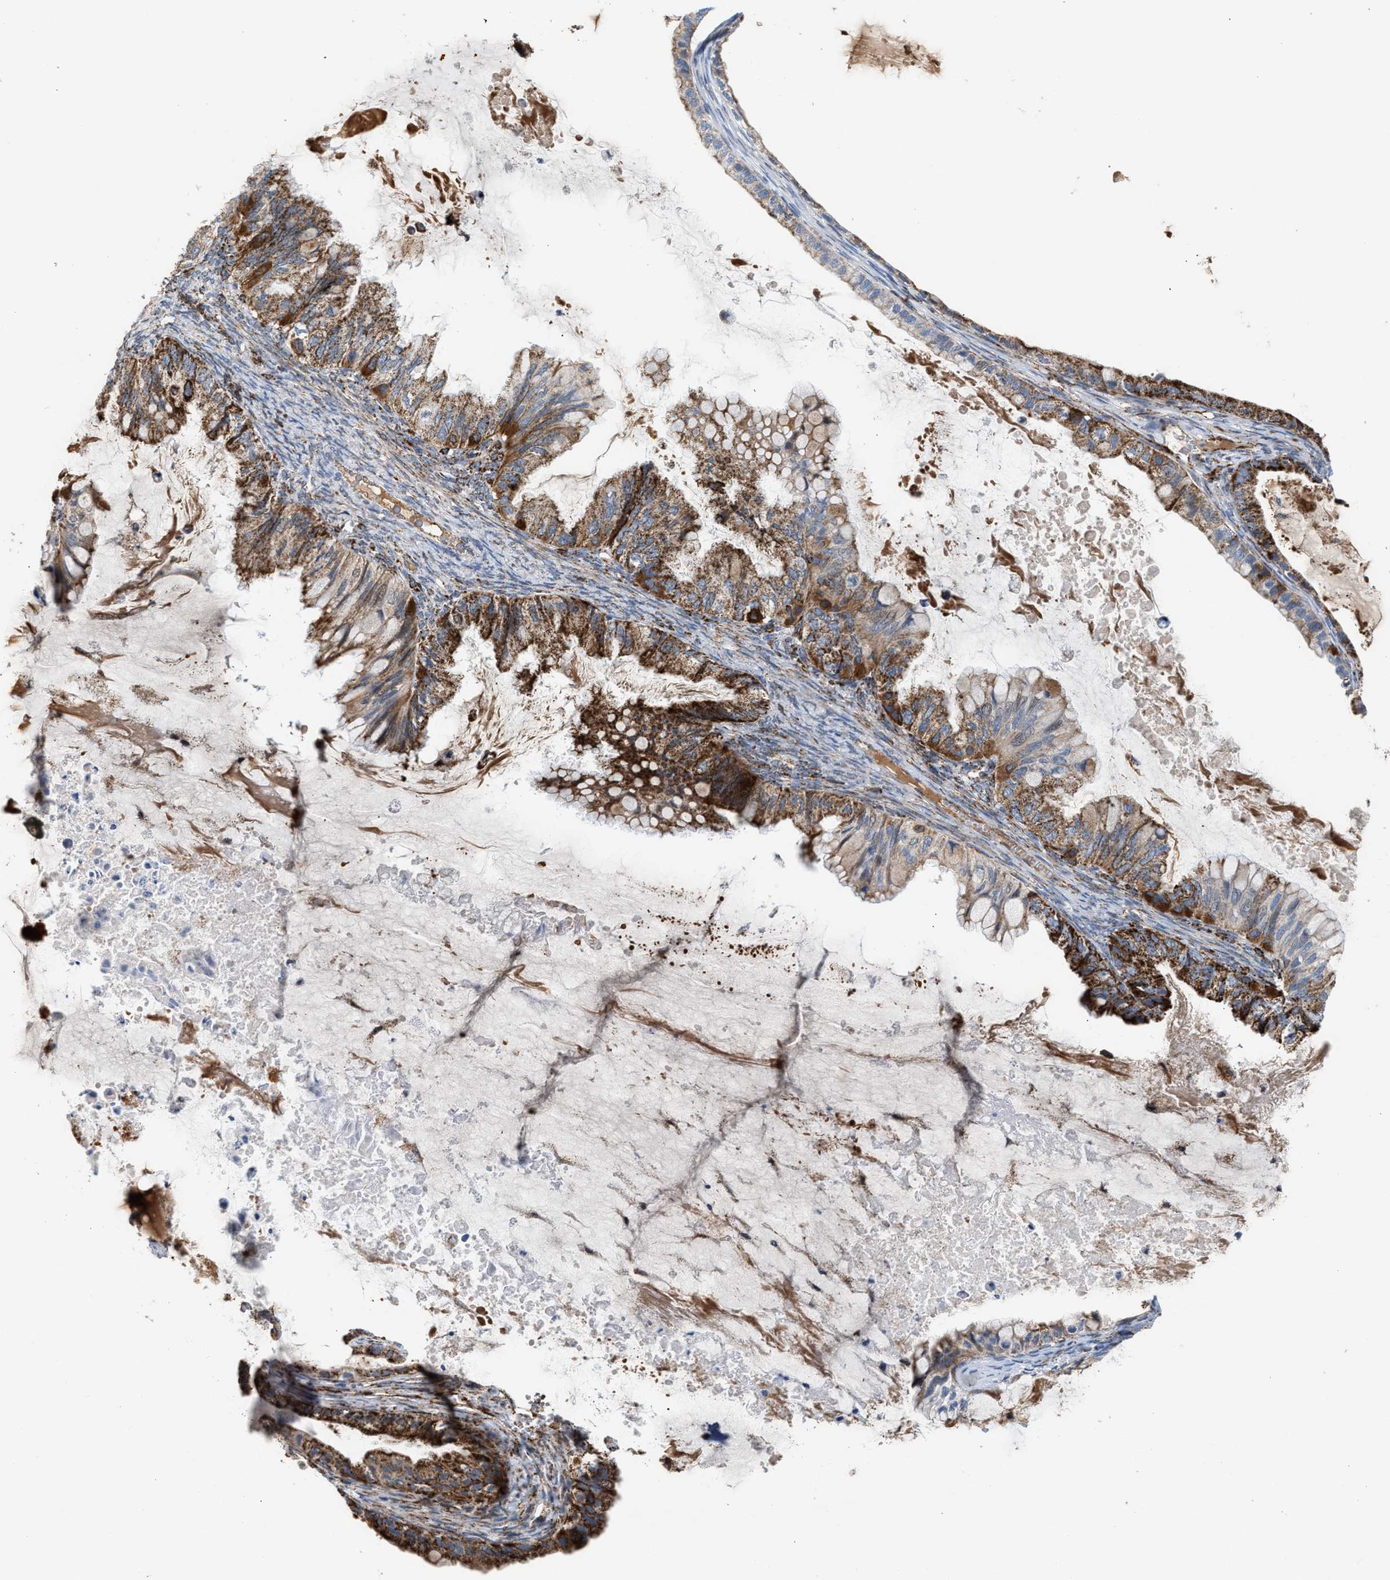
{"staining": {"intensity": "strong", "quantity": ">75%", "location": "cytoplasmic/membranous"}, "tissue": "ovarian cancer", "cell_type": "Tumor cells", "image_type": "cancer", "snomed": [{"axis": "morphology", "description": "Cystadenocarcinoma, mucinous, NOS"}, {"axis": "topography", "description": "Ovary"}], "caption": "Mucinous cystadenocarcinoma (ovarian) was stained to show a protein in brown. There is high levels of strong cytoplasmic/membranous positivity in about >75% of tumor cells.", "gene": "PMPCA", "patient": {"sex": "female", "age": 80}}